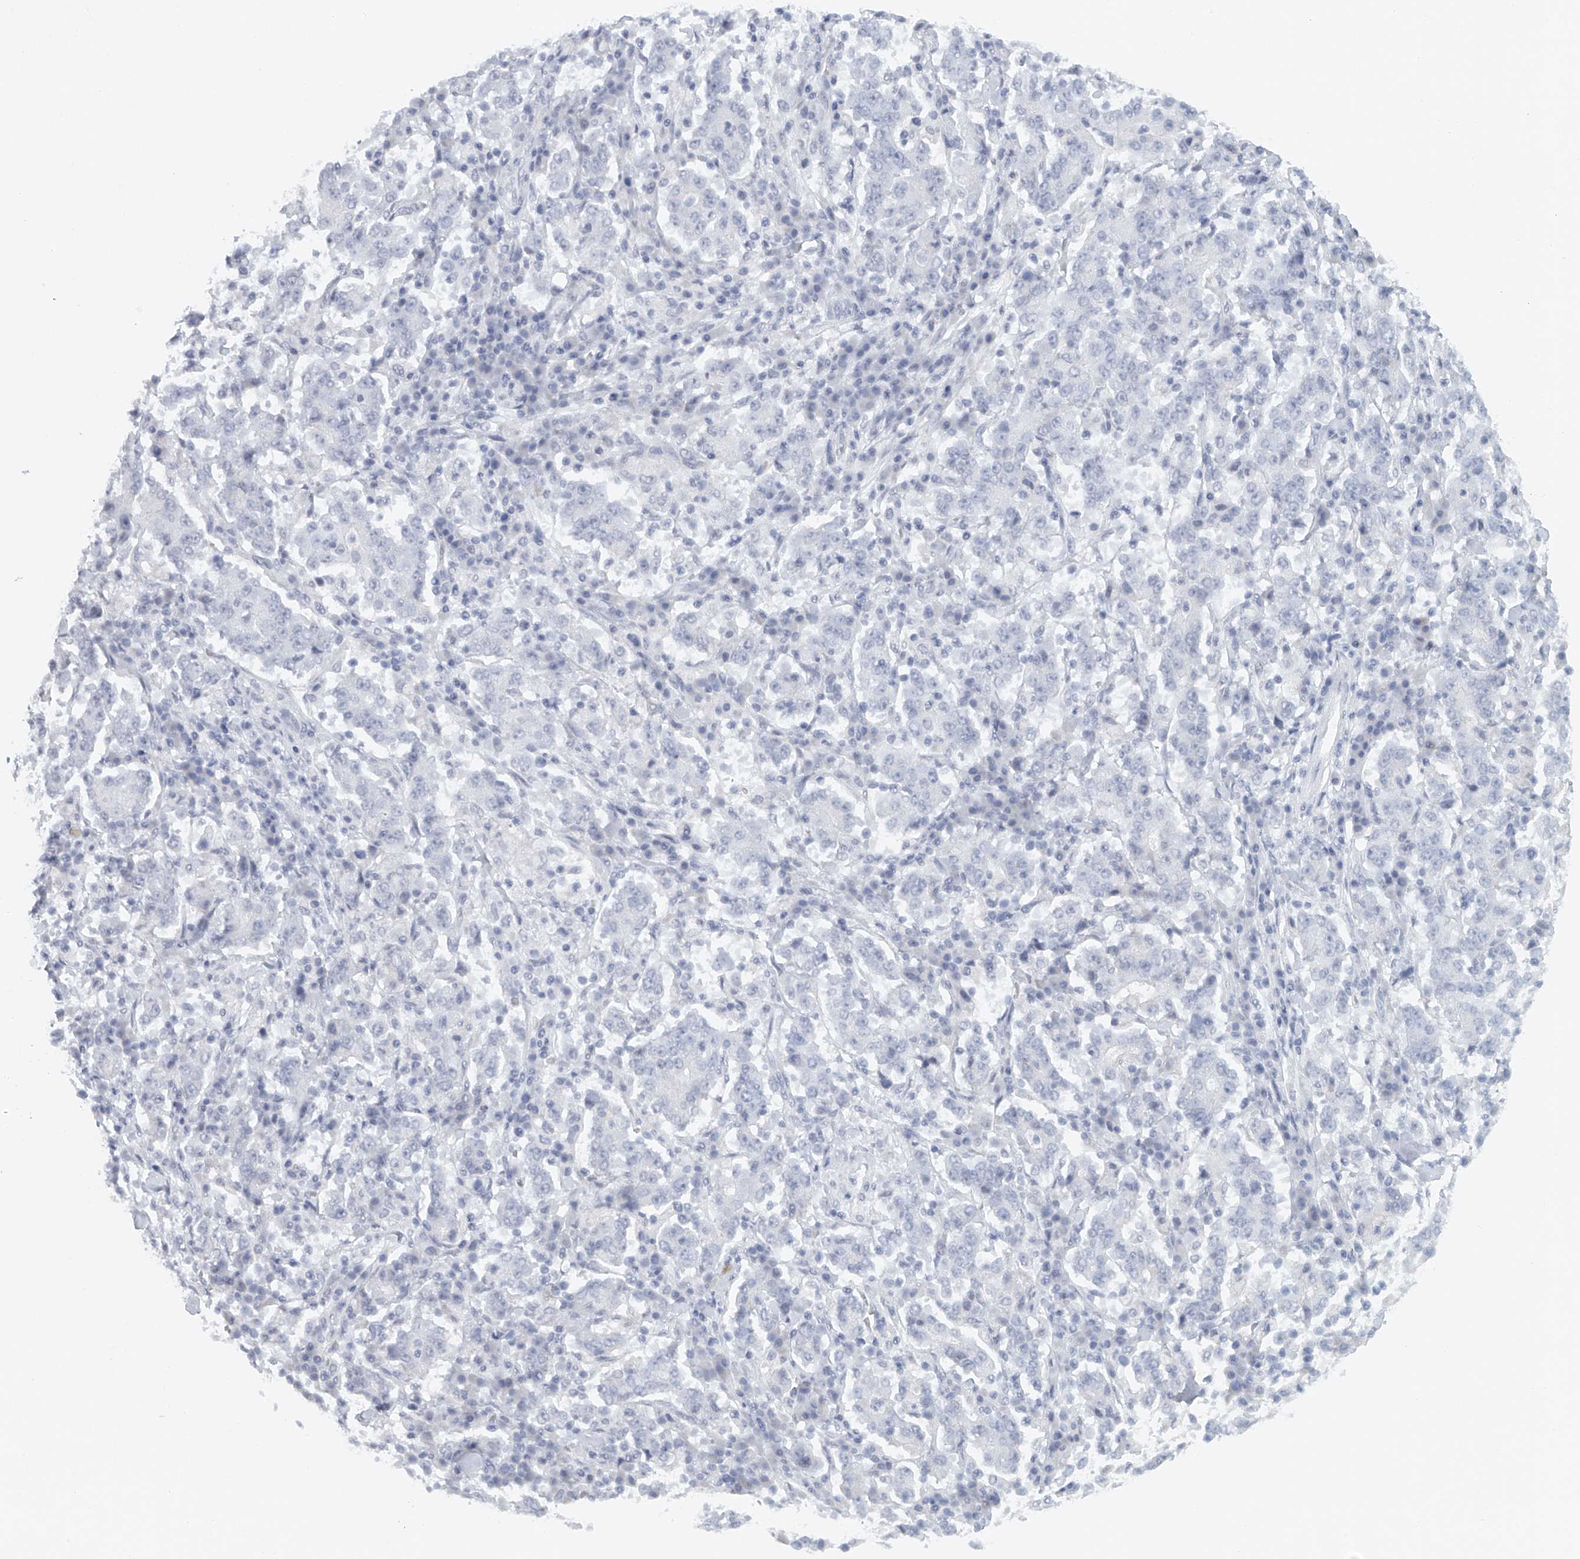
{"staining": {"intensity": "negative", "quantity": "none", "location": "none"}, "tissue": "stomach cancer", "cell_type": "Tumor cells", "image_type": "cancer", "snomed": [{"axis": "morphology", "description": "Normal tissue, NOS"}, {"axis": "morphology", "description": "Adenocarcinoma, NOS"}, {"axis": "topography", "description": "Stomach, upper"}, {"axis": "topography", "description": "Stomach"}], "caption": "Immunohistochemistry (IHC) photomicrograph of human stomach cancer (adenocarcinoma) stained for a protein (brown), which displays no expression in tumor cells.", "gene": "FAT2", "patient": {"sex": "male", "age": 59}}